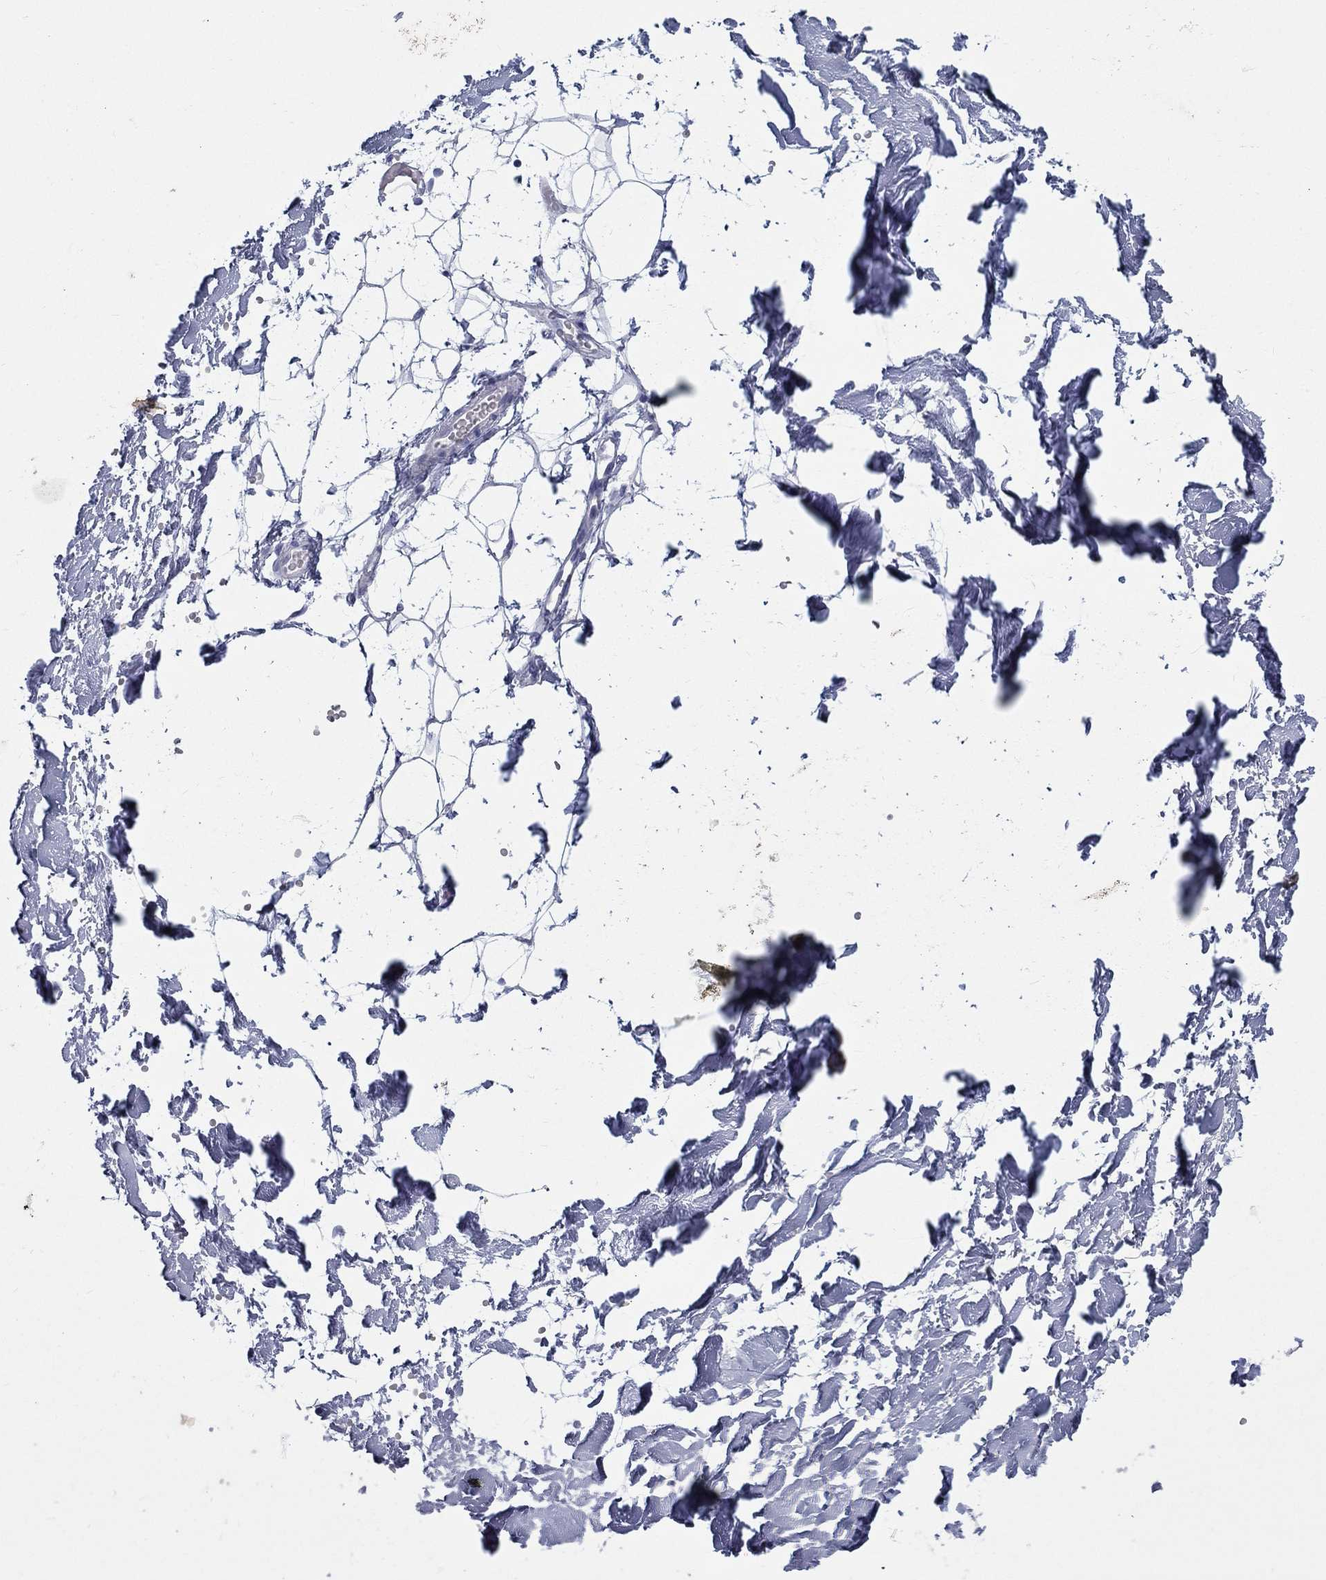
{"staining": {"intensity": "negative", "quantity": "none", "location": "none"}, "tissue": "adipose tissue", "cell_type": "Adipocytes", "image_type": "normal", "snomed": [{"axis": "morphology", "description": "Normal tissue, NOS"}, {"axis": "topography", "description": "Skin"}, {"axis": "topography", "description": "Peripheral nerve tissue"}], "caption": "This is an IHC micrograph of normal human adipose tissue. There is no staining in adipocytes.", "gene": "KRT75", "patient": {"sex": "female", "age": 56}}